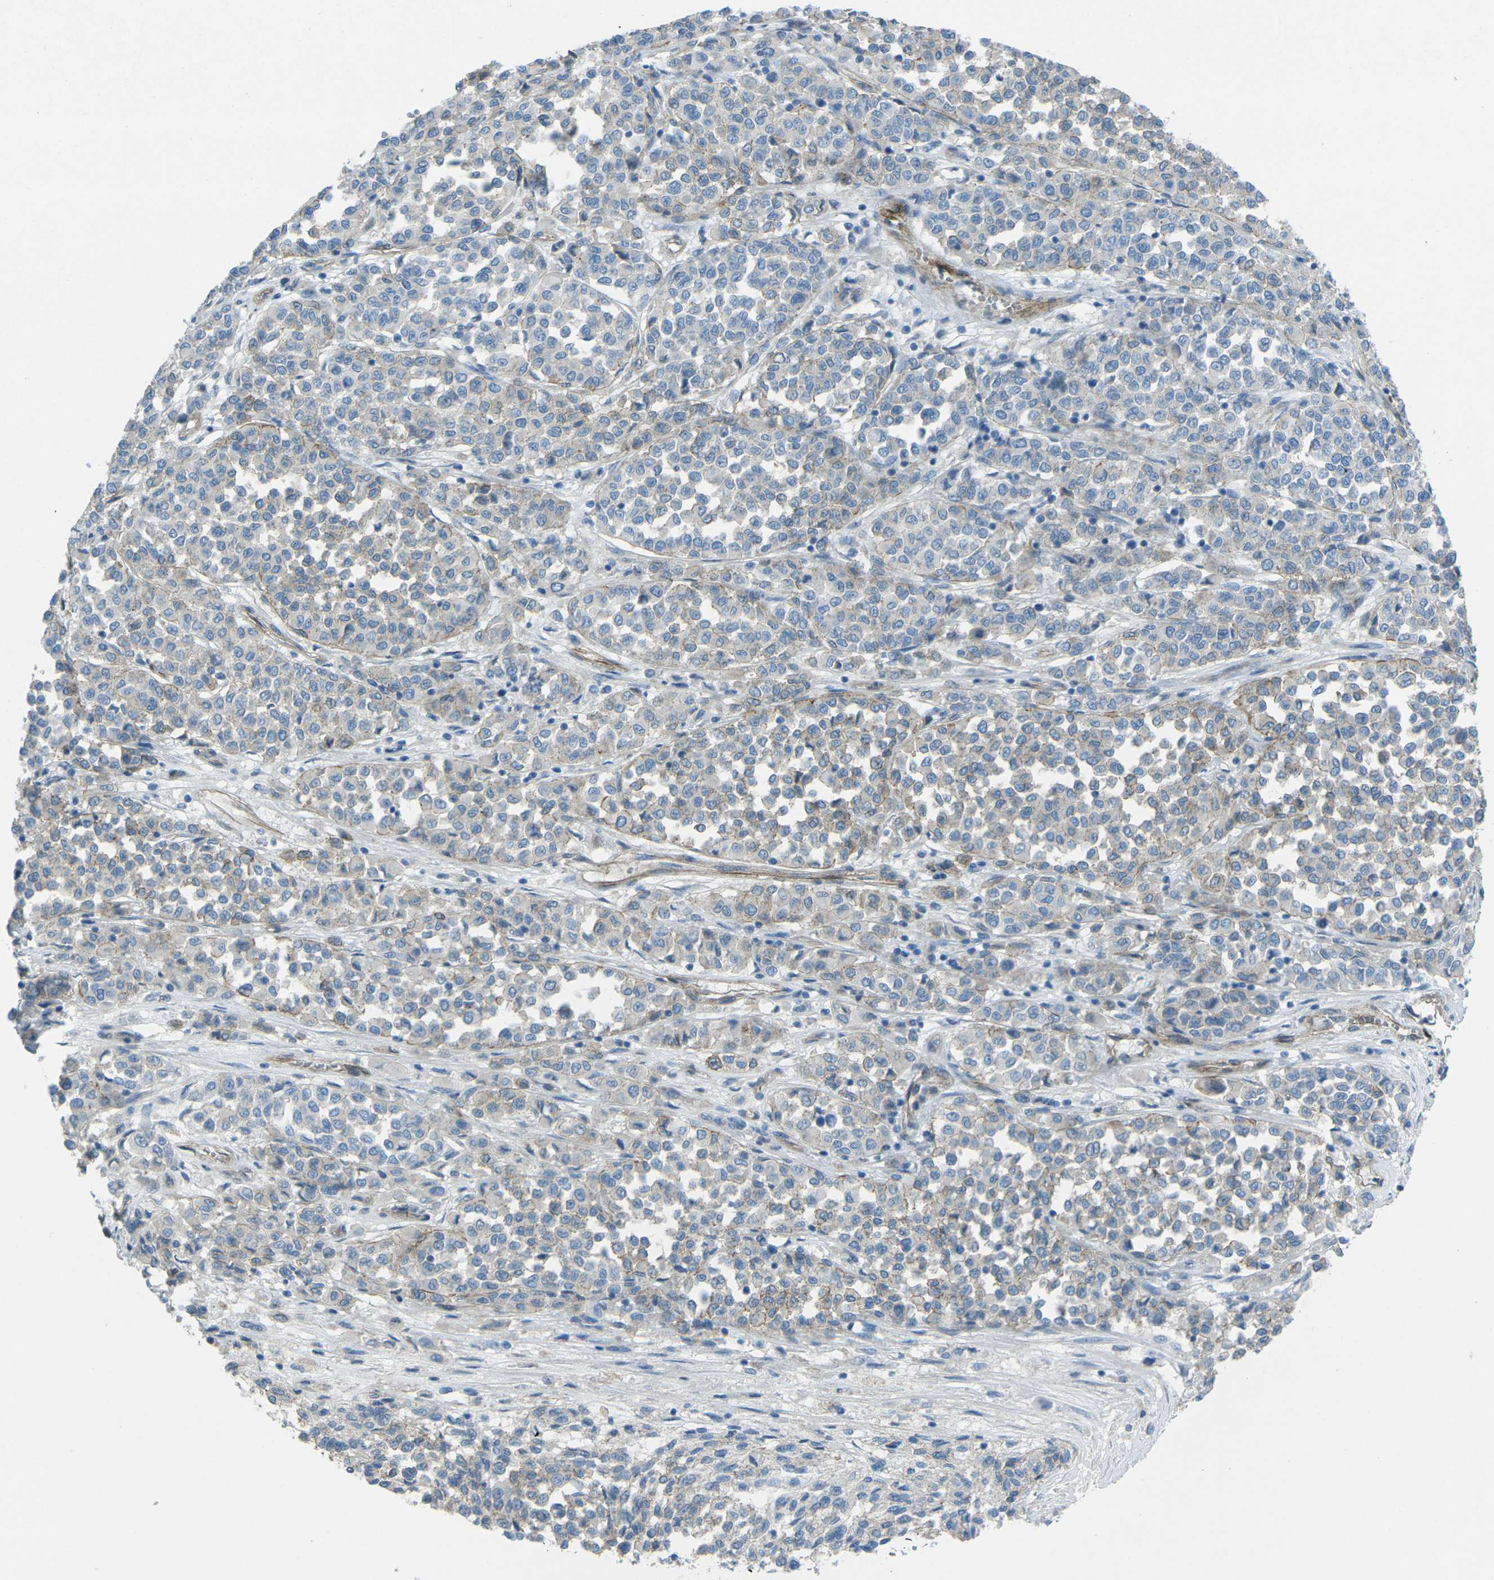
{"staining": {"intensity": "negative", "quantity": "none", "location": "none"}, "tissue": "melanoma", "cell_type": "Tumor cells", "image_type": "cancer", "snomed": [{"axis": "morphology", "description": "Malignant melanoma, Metastatic site"}, {"axis": "topography", "description": "Pancreas"}], "caption": "Immunohistochemistry (IHC) image of malignant melanoma (metastatic site) stained for a protein (brown), which displays no staining in tumor cells.", "gene": "UTRN", "patient": {"sex": "female", "age": 30}}